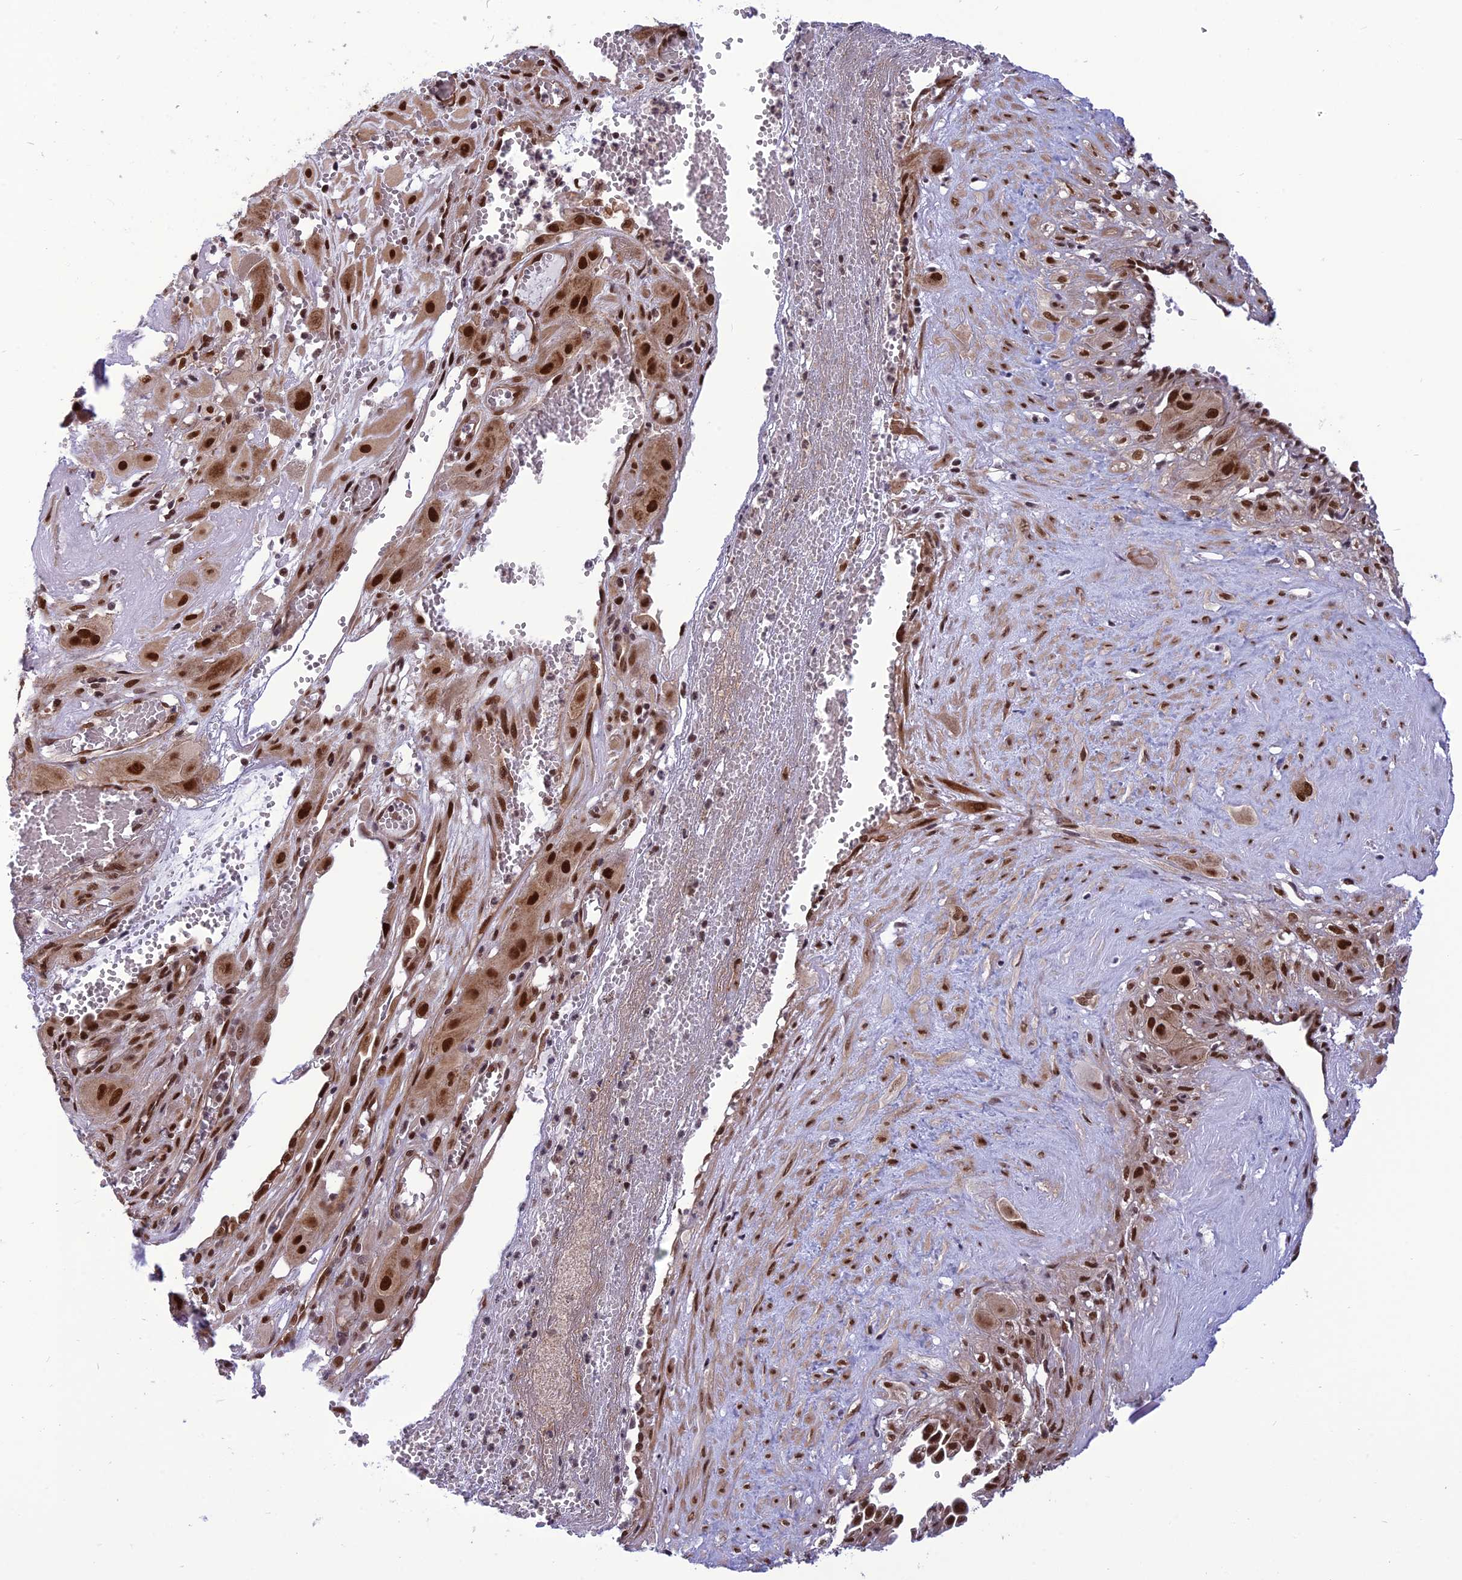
{"staining": {"intensity": "strong", "quantity": ">75%", "location": "nuclear"}, "tissue": "cervical cancer", "cell_type": "Tumor cells", "image_type": "cancer", "snomed": [{"axis": "morphology", "description": "Squamous cell carcinoma, NOS"}, {"axis": "topography", "description": "Cervix"}], "caption": "Immunohistochemistry image of neoplastic tissue: cervical cancer stained using IHC displays high levels of strong protein expression localized specifically in the nuclear of tumor cells, appearing as a nuclear brown color.", "gene": "RTRAF", "patient": {"sex": "female", "age": 34}}